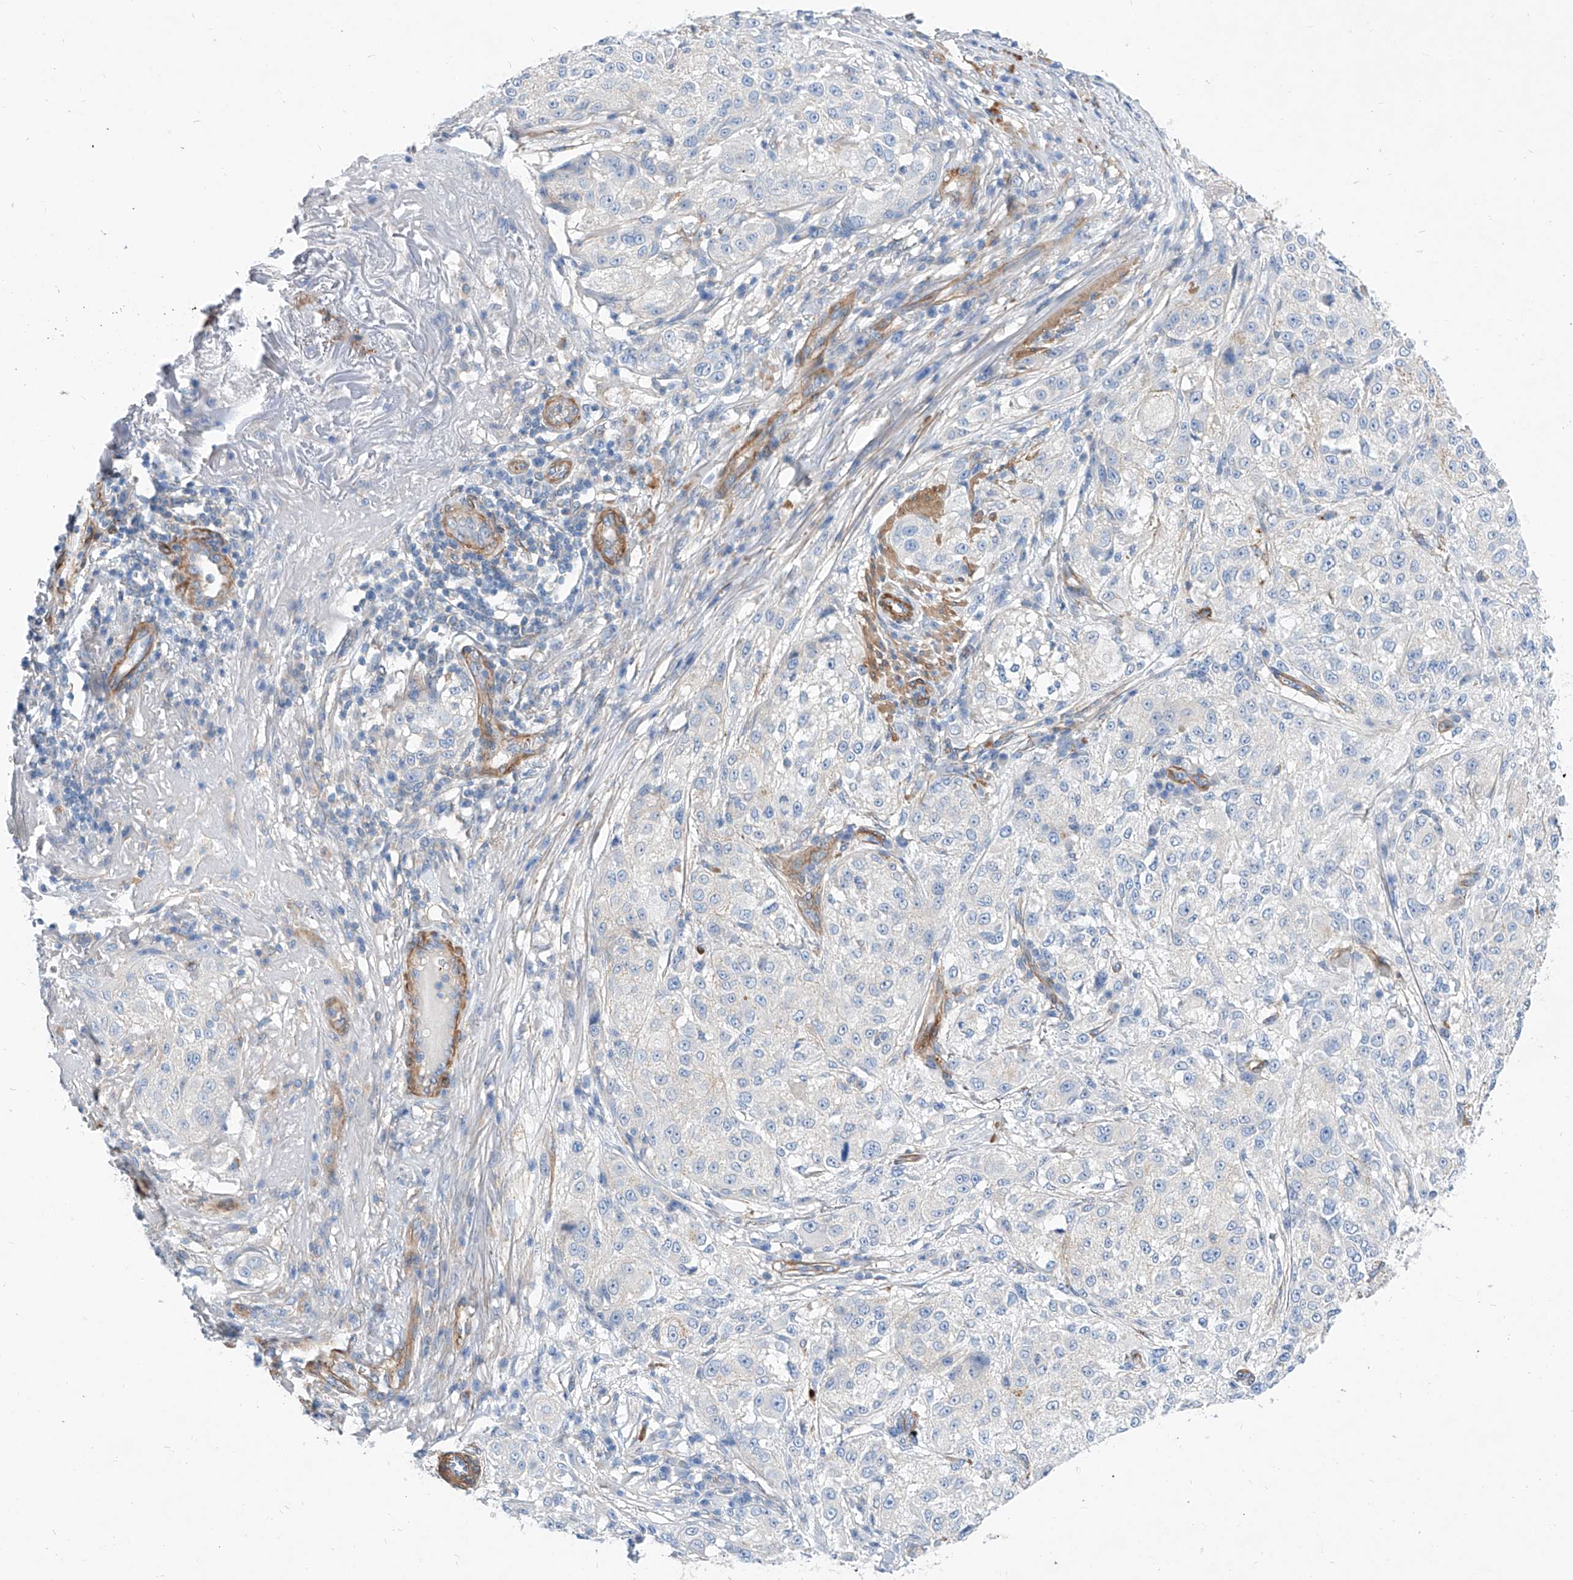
{"staining": {"intensity": "negative", "quantity": "none", "location": "none"}, "tissue": "melanoma", "cell_type": "Tumor cells", "image_type": "cancer", "snomed": [{"axis": "morphology", "description": "Necrosis, NOS"}, {"axis": "morphology", "description": "Malignant melanoma, NOS"}, {"axis": "topography", "description": "Skin"}], "caption": "This is a image of IHC staining of melanoma, which shows no expression in tumor cells.", "gene": "TAS2R60", "patient": {"sex": "female", "age": 87}}